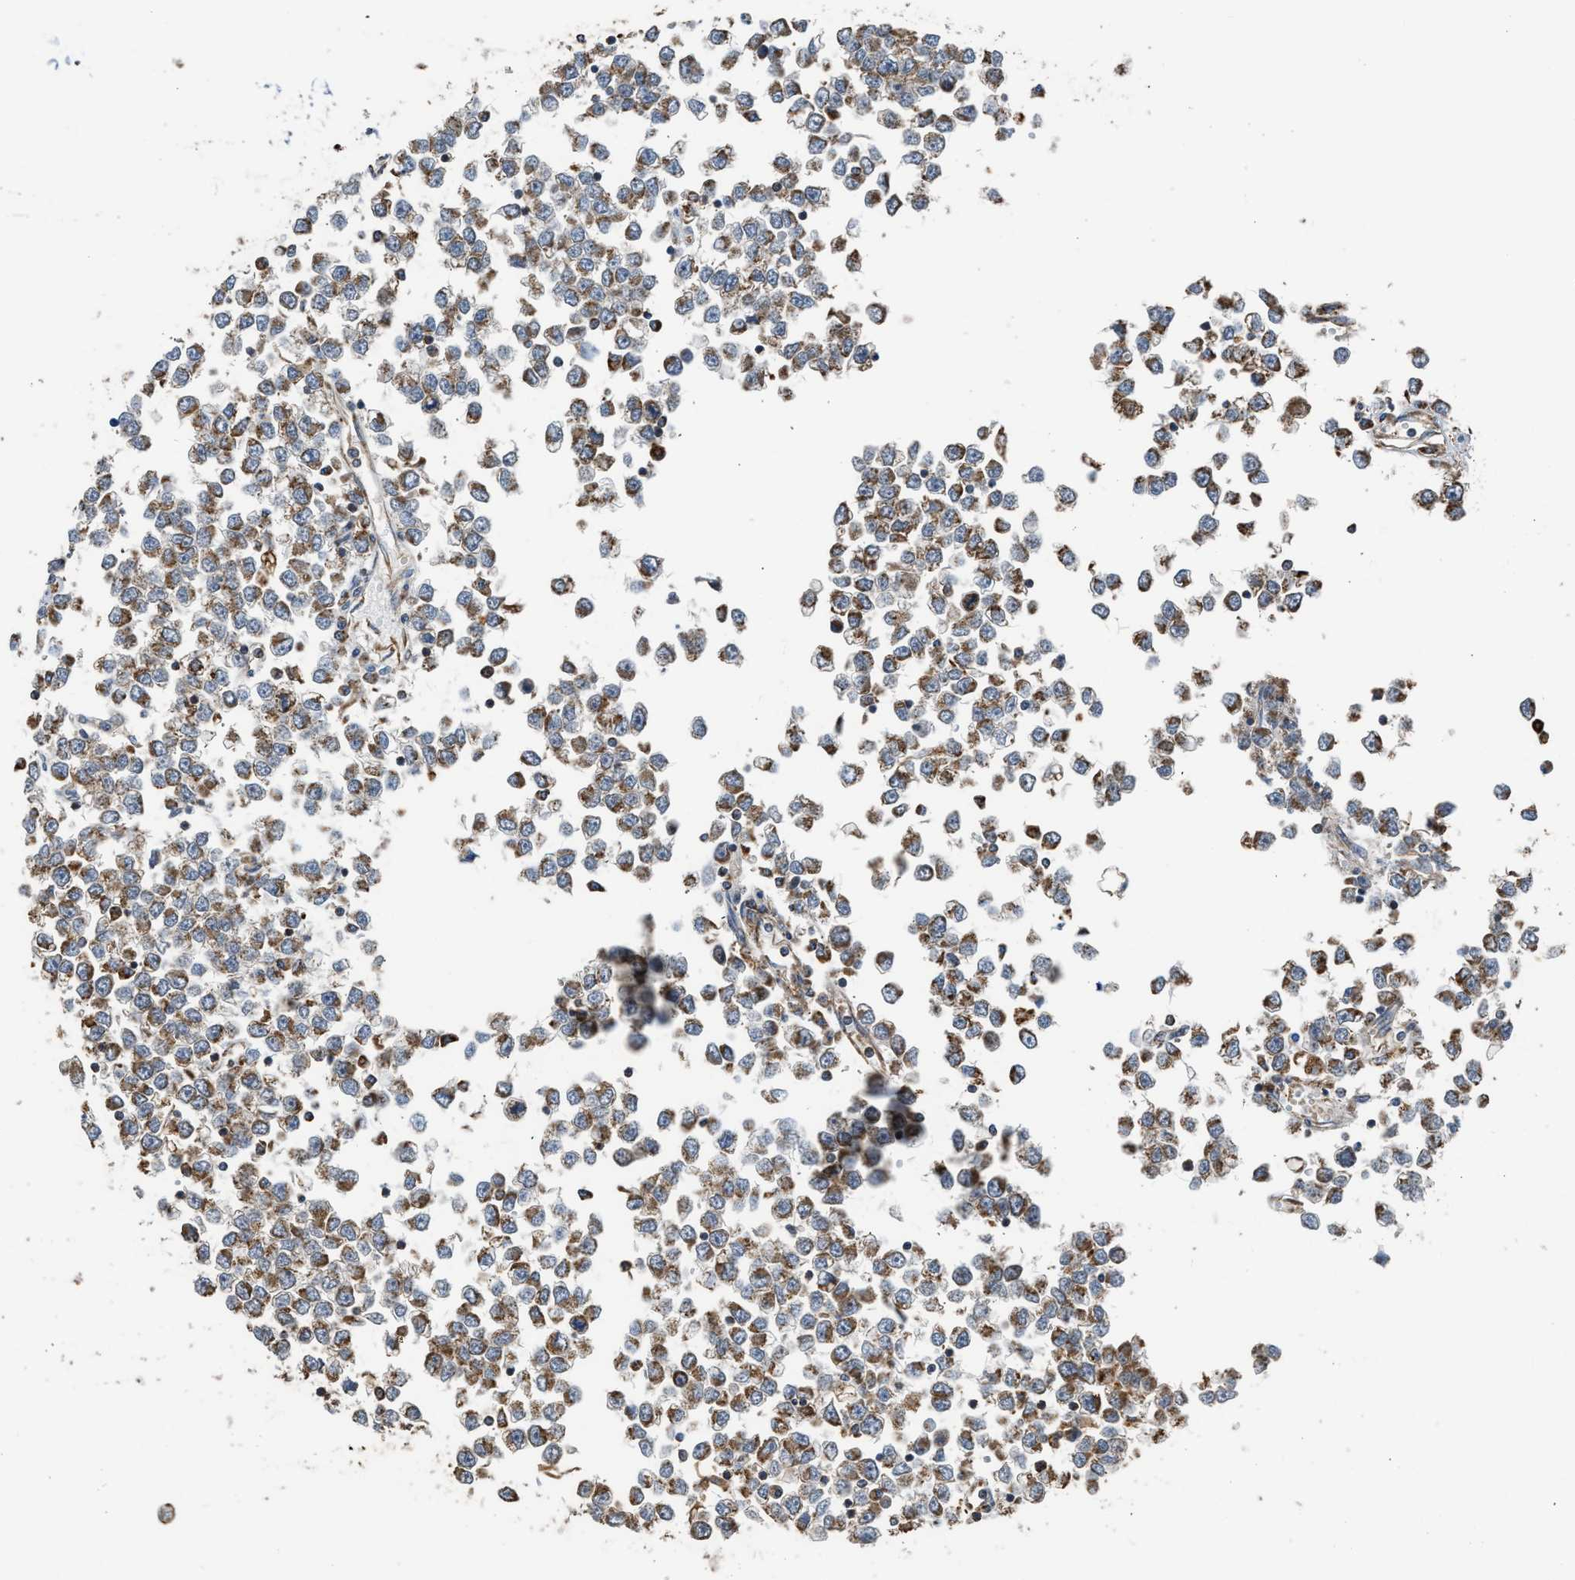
{"staining": {"intensity": "moderate", "quantity": ">75%", "location": "cytoplasmic/membranous"}, "tissue": "testis cancer", "cell_type": "Tumor cells", "image_type": "cancer", "snomed": [{"axis": "morphology", "description": "Seminoma, NOS"}, {"axis": "topography", "description": "Testis"}], "caption": "Protein staining of testis cancer tissue displays moderate cytoplasmic/membranous staining in about >75% of tumor cells.", "gene": "STARD3", "patient": {"sex": "male", "age": 65}}